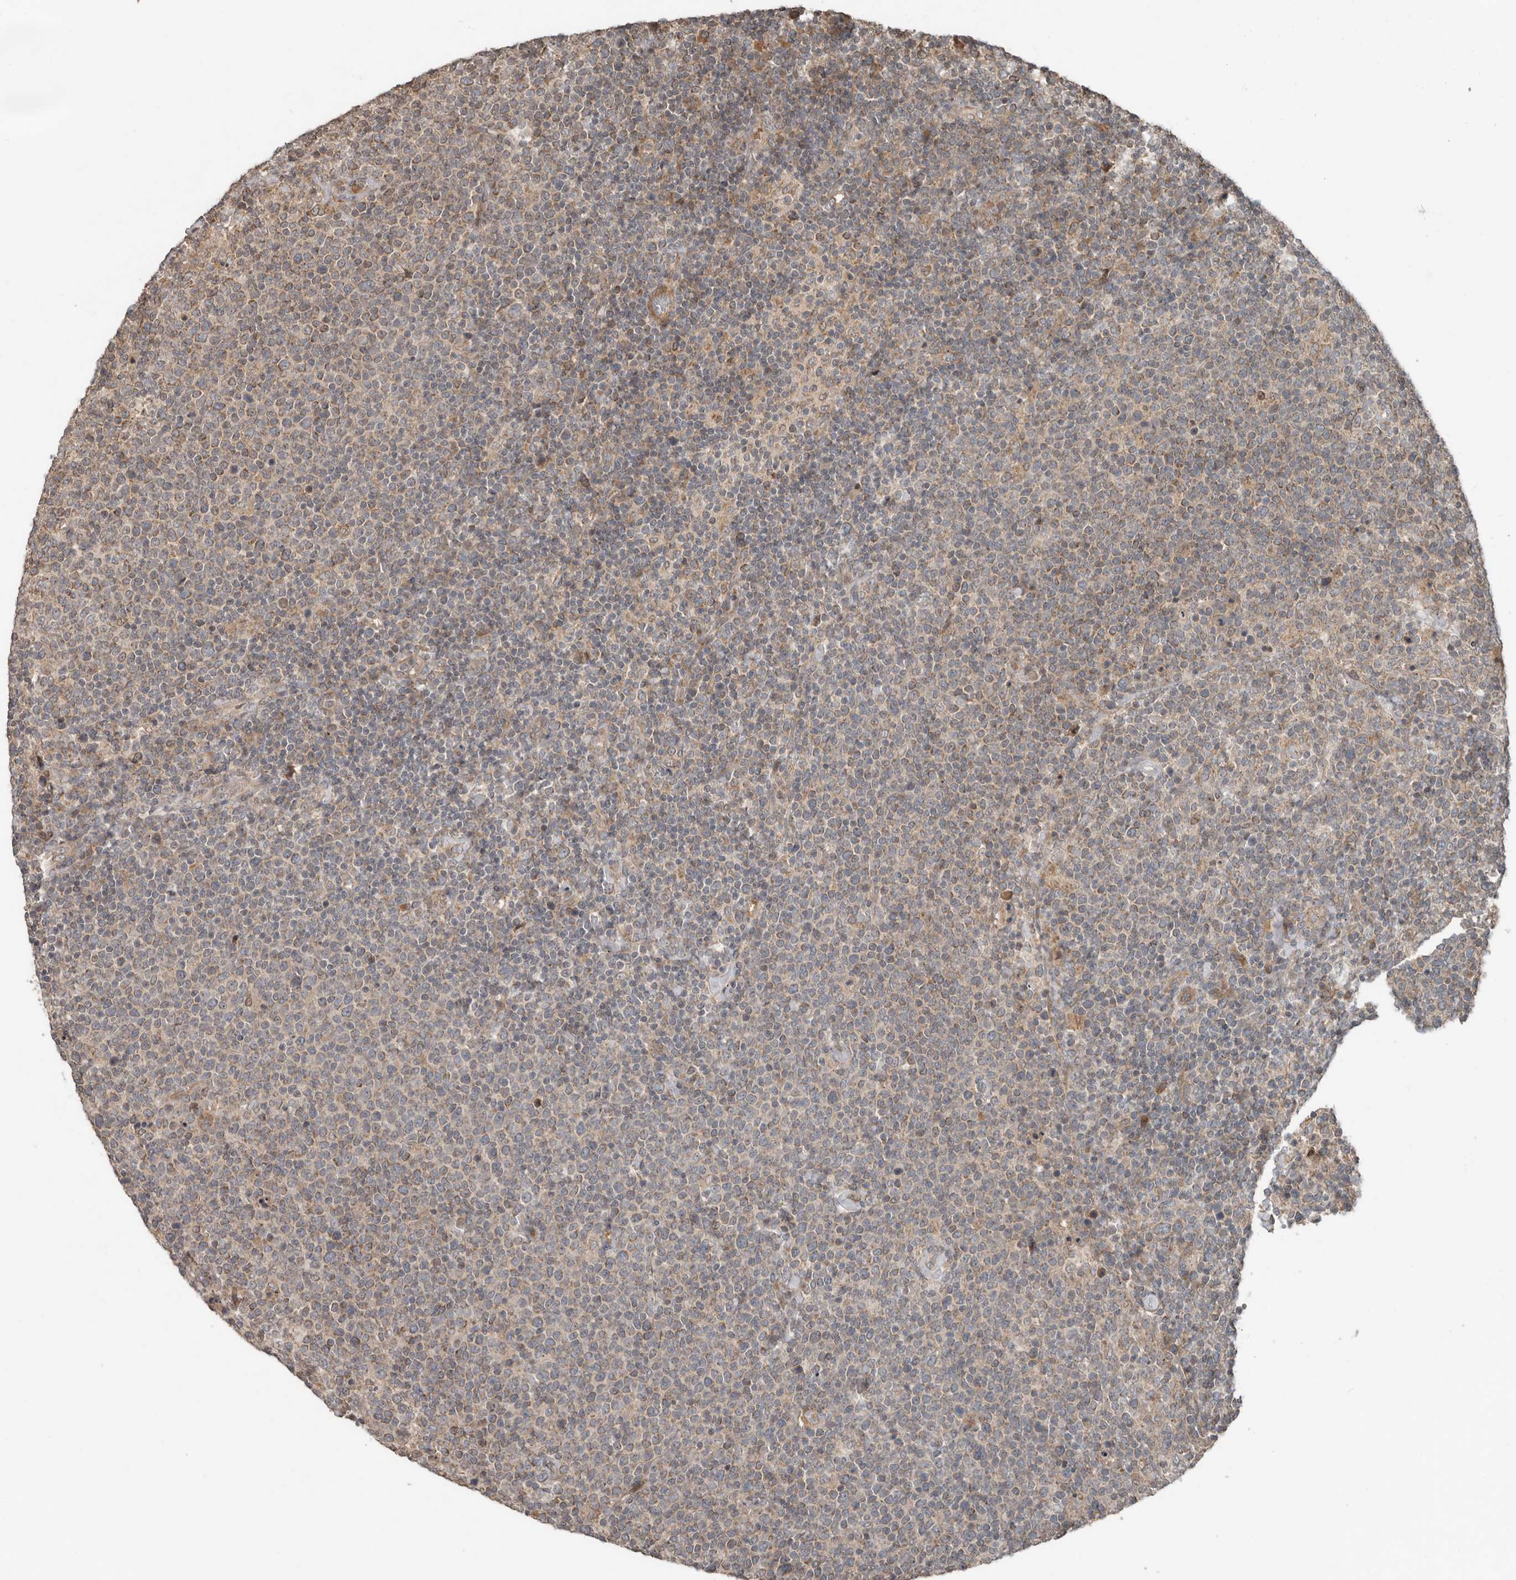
{"staining": {"intensity": "moderate", "quantity": "<25%", "location": "cytoplasmic/membranous"}, "tissue": "lymphoma", "cell_type": "Tumor cells", "image_type": "cancer", "snomed": [{"axis": "morphology", "description": "Malignant lymphoma, non-Hodgkin's type, High grade"}, {"axis": "topography", "description": "Lymph node"}], "caption": "Protein expression analysis of human malignant lymphoma, non-Hodgkin's type (high-grade) reveals moderate cytoplasmic/membranous staining in about <25% of tumor cells.", "gene": "SLC6A7", "patient": {"sex": "male", "age": 61}}